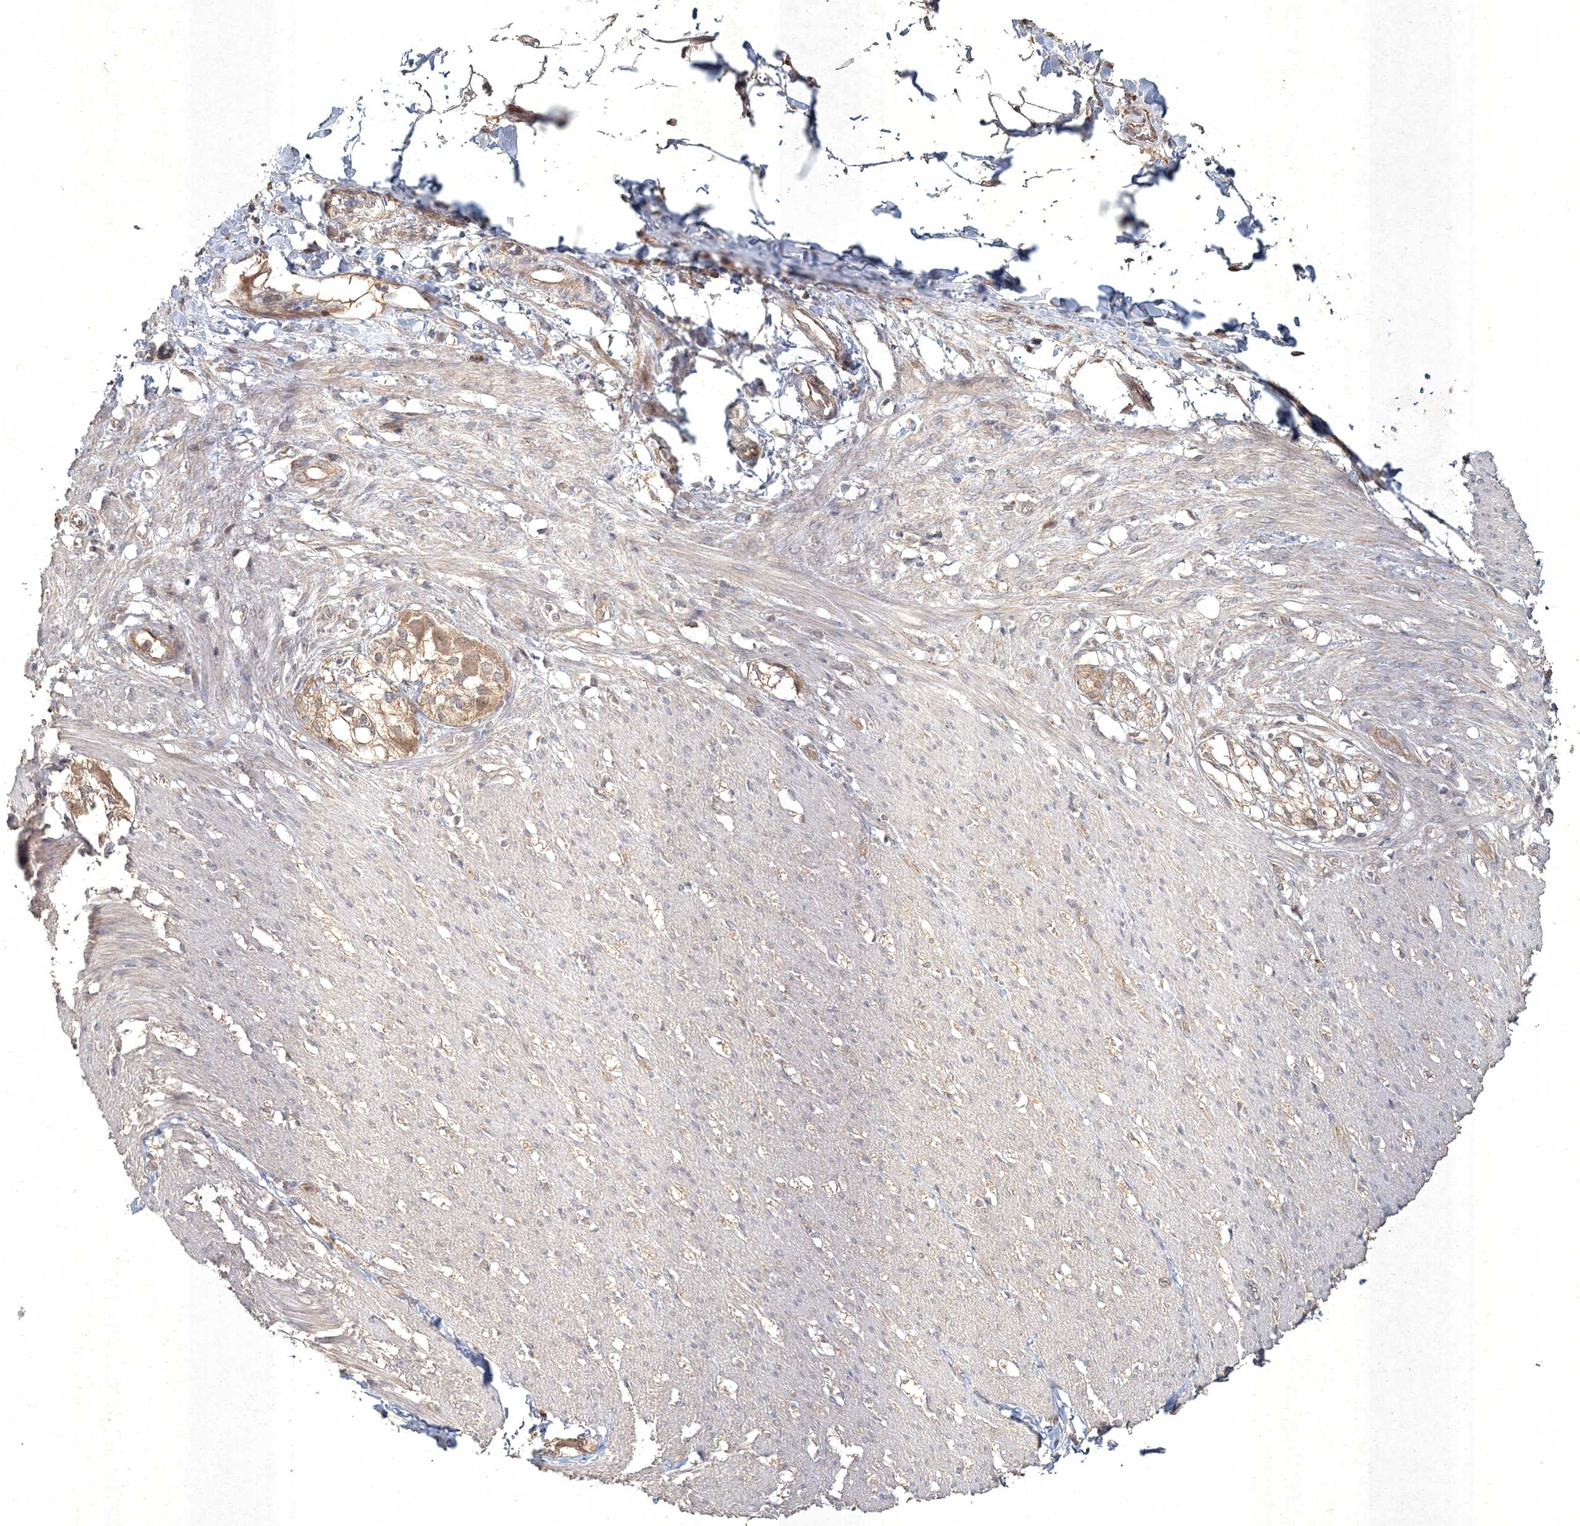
{"staining": {"intensity": "negative", "quantity": "none", "location": "none"}, "tissue": "smooth muscle", "cell_type": "Smooth muscle cells", "image_type": "normal", "snomed": [{"axis": "morphology", "description": "Normal tissue, NOS"}, {"axis": "morphology", "description": "Adenocarcinoma, NOS"}, {"axis": "topography", "description": "Smooth muscle"}, {"axis": "topography", "description": "Colon"}], "caption": "The immunohistochemistry histopathology image has no significant staining in smooth muscle cells of smooth muscle.", "gene": "SPRY1", "patient": {"sex": "male", "age": 14}}